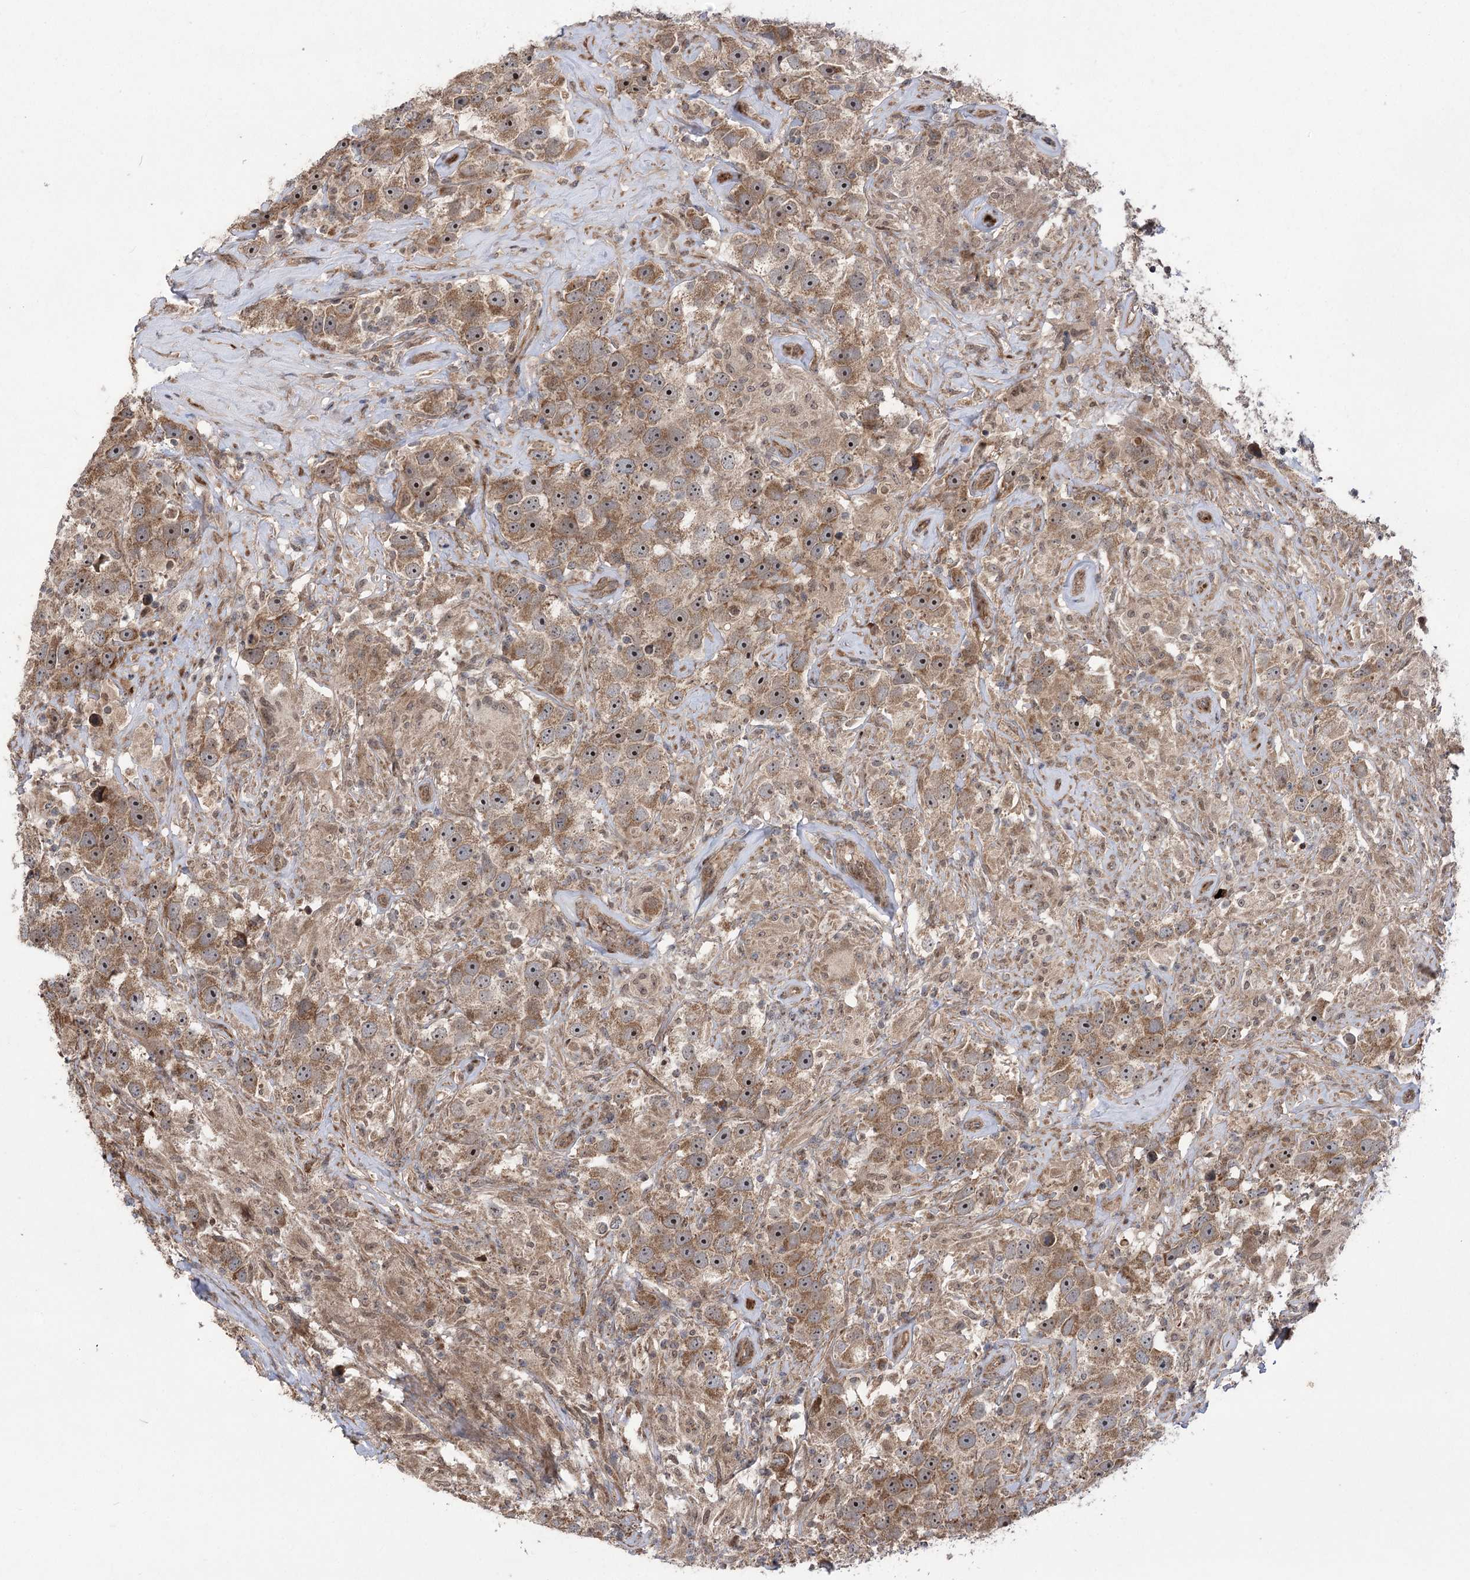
{"staining": {"intensity": "moderate", "quantity": ">75%", "location": "cytoplasmic/membranous,nuclear"}, "tissue": "testis cancer", "cell_type": "Tumor cells", "image_type": "cancer", "snomed": [{"axis": "morphology", "description": "Seminoma, NOS"}, {"axis": "topography", "description": "Testis"}], "caption": "A brown stain highlights moderate cytoplasmic/membranous and nuclear staining of a protein in seminoma (testis) tumor cells.", "gene": "TENM2", "patient": {"sex": "male", "age": 49}}